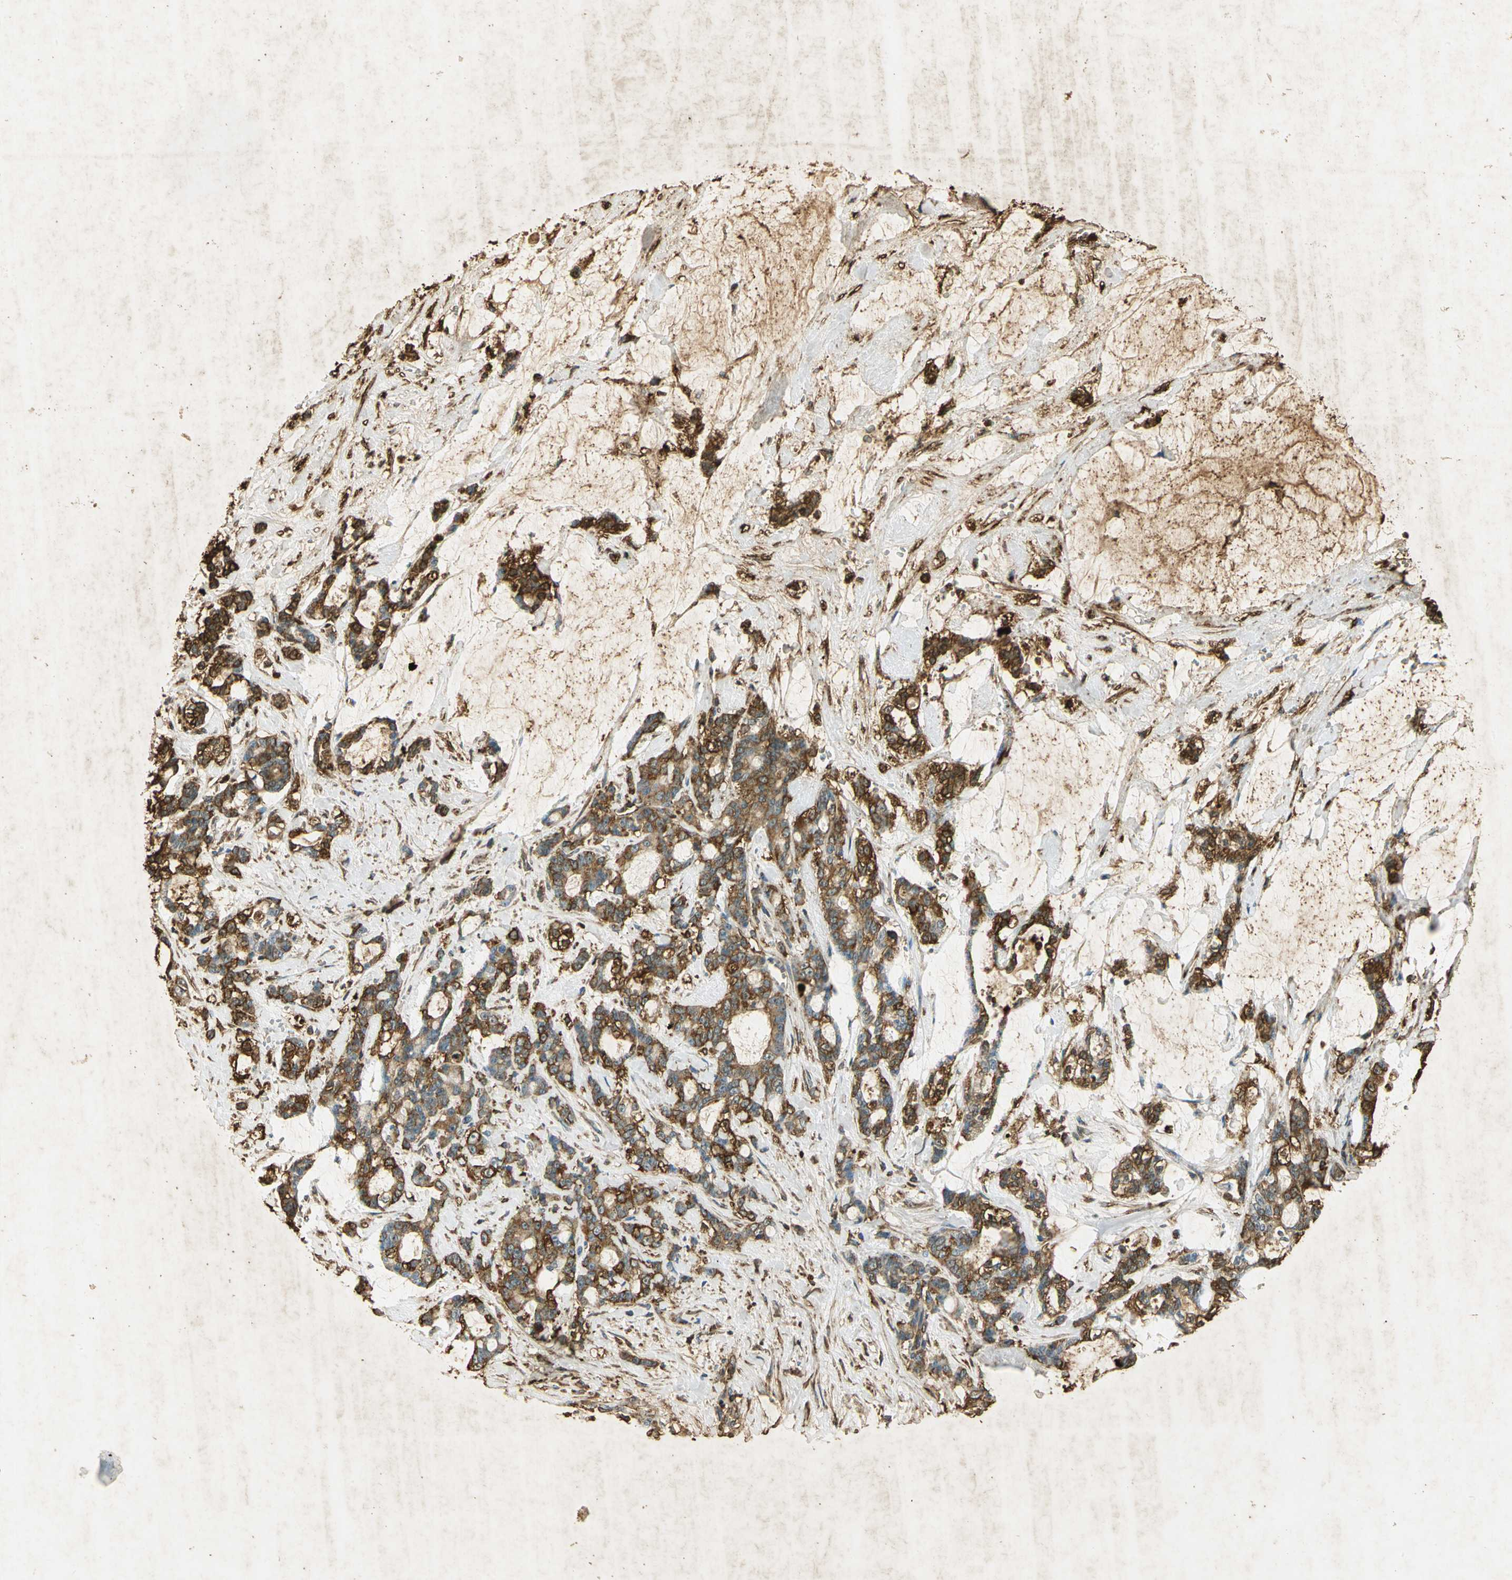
{"staining": {"intensity": "strong", "quantity": ">75%", "location": "cytoplasmic/membranous"}, "tissue": "pancreatic cancer", "cell_type": "Tumor cells", "image_type": "cancer", "snomed": [{"axis": "morphology", "description": "Adenocarcinoma, NOS"}, {"axis": "topography", "description": "Pancreas"}], "caption": "Pancreatic cancer stained for a protein (brown) demonstrates strong cytoplasmic/membranous positive staining in about >75% of tumor cells.", "gene": "ANXA4", "patient": {"sex": "female", "age": 73}}